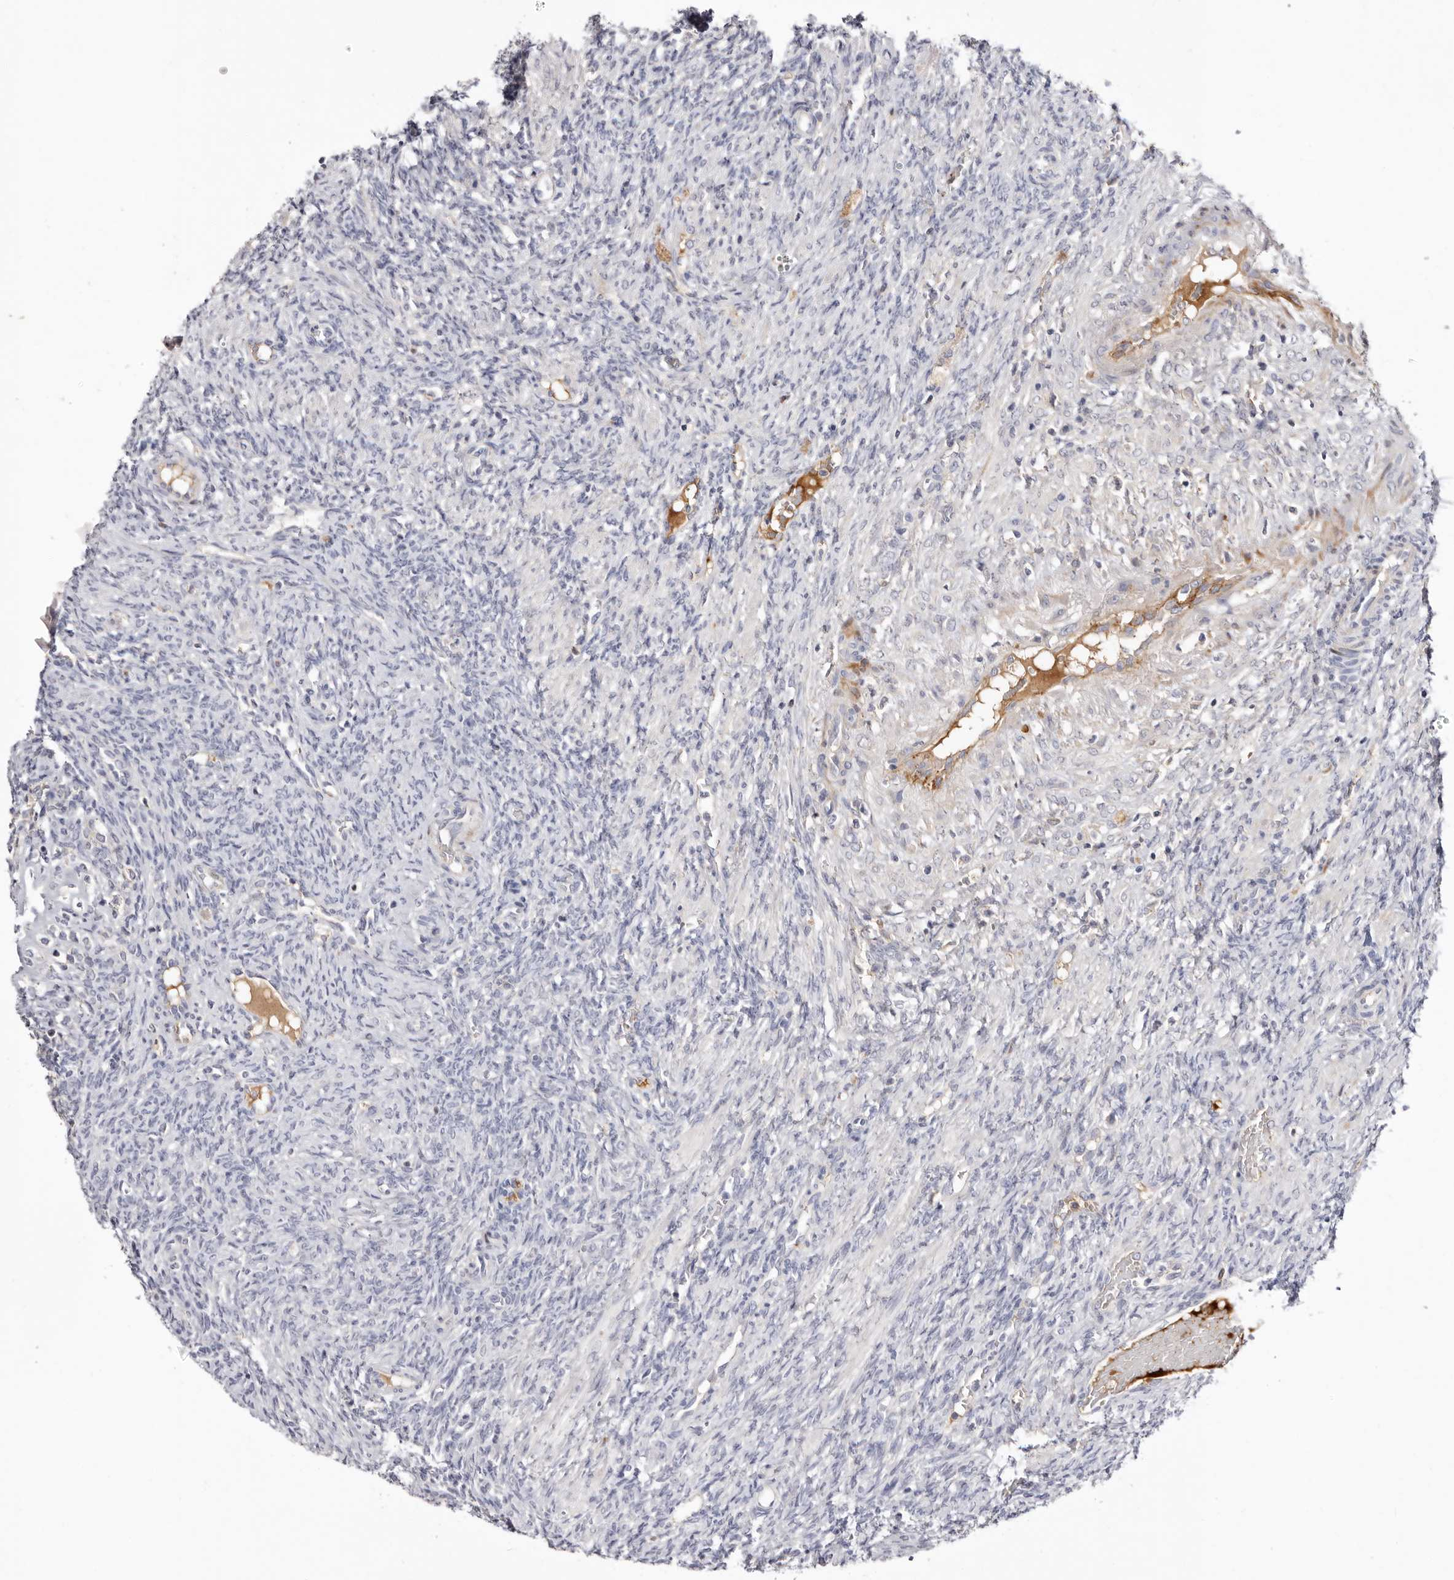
{"staining": {"intensity": "negative", "quantity": "none", "location": "none"}, "tissue": "ovary", "cell_type": "Ovarian stroma cells", "image_type": "normal", "snomed": [{"axis": "morphology", "description": "Normal tissue, NOS"}, {"axis": "topography", "description": "Ovary"}], "caption": "The micrograph exhibits no staining of ovarian stroma cells in benign ovary.", "gene": "LMLN", "patient": {"sex": "female", "age": 41}}